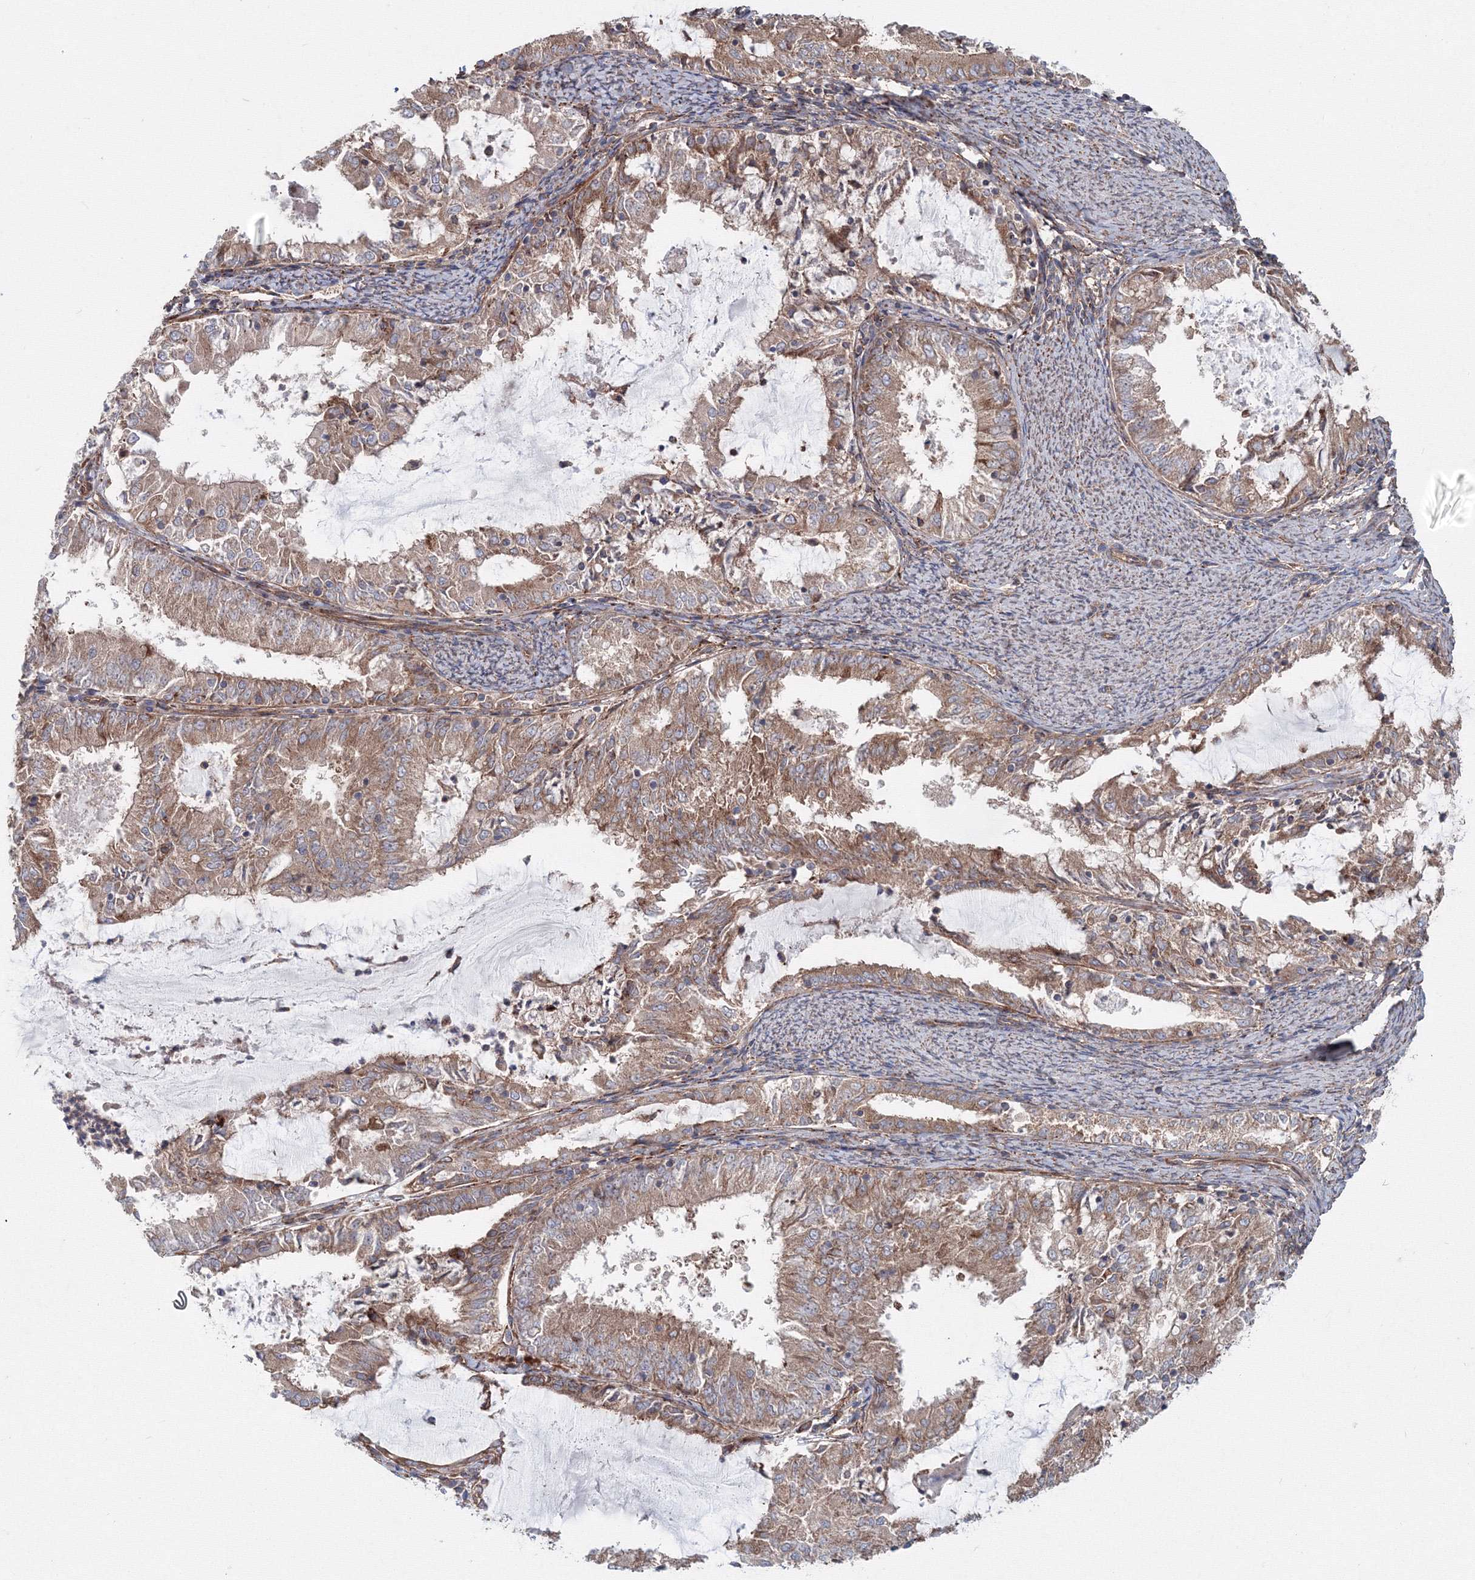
{"staining": {"intensity": "moderate", "quantity": ">75%", "location": "cytoplasmic/membranous"}, "tissue": "endometrial cancer", "cell_type": "Tumor cells", "image_type": "cancer", "snomed": [{"axis": "morphology", "description": "Adenocarcinoma, NOS"}, {"axis": "topography", "description": "Endometrium"}], "caption": "This is a photomicrograph of immunohistochemistry (IHC) staining of endometrial cancer (adenocarcinoma), which shows moderate staining in the cytoplasmic/membranous of tumor cells.", "gene": "EXOC1", "patient": {"sex": "female", "age": 57}}